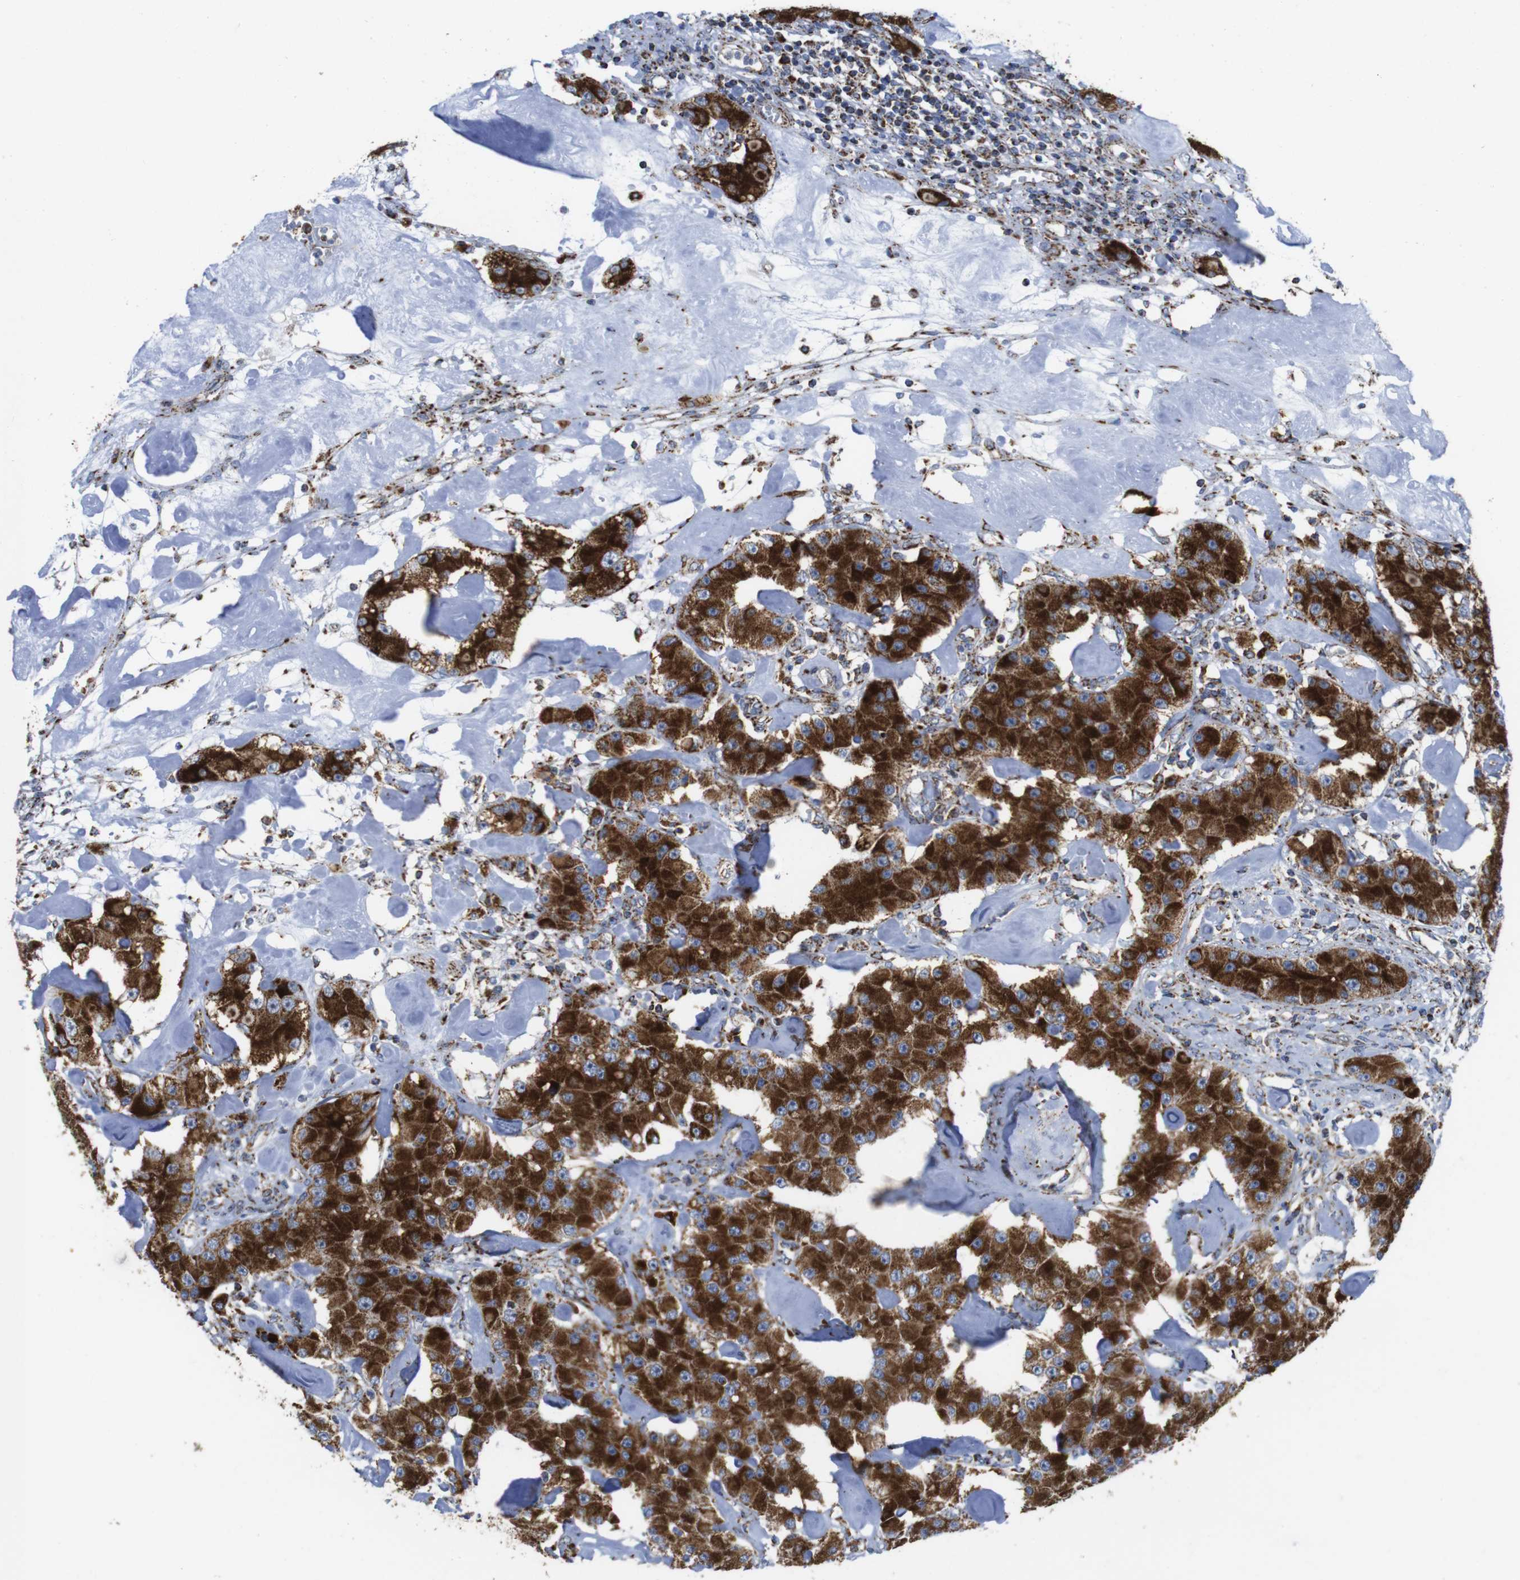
{"staining": {"intensity": "strong", "quantity": ">75%", "location": "cytoplasmic/membranous"}, "tissue": "carcinoid", "cell_type": "Tumor cells", "image_type": "cancer", "snomed": [{"axis": "morphology", "description": "Carcinoid, malignant, NOS"}, {"axis": "topography", "description": "Pancreas"}], "caption": "Human malignant carcinoid stained with a protein marker displays strong staining in tumor cells.", "gene": "TMEM192", "patient": {"sex": "male", "age": 41}}